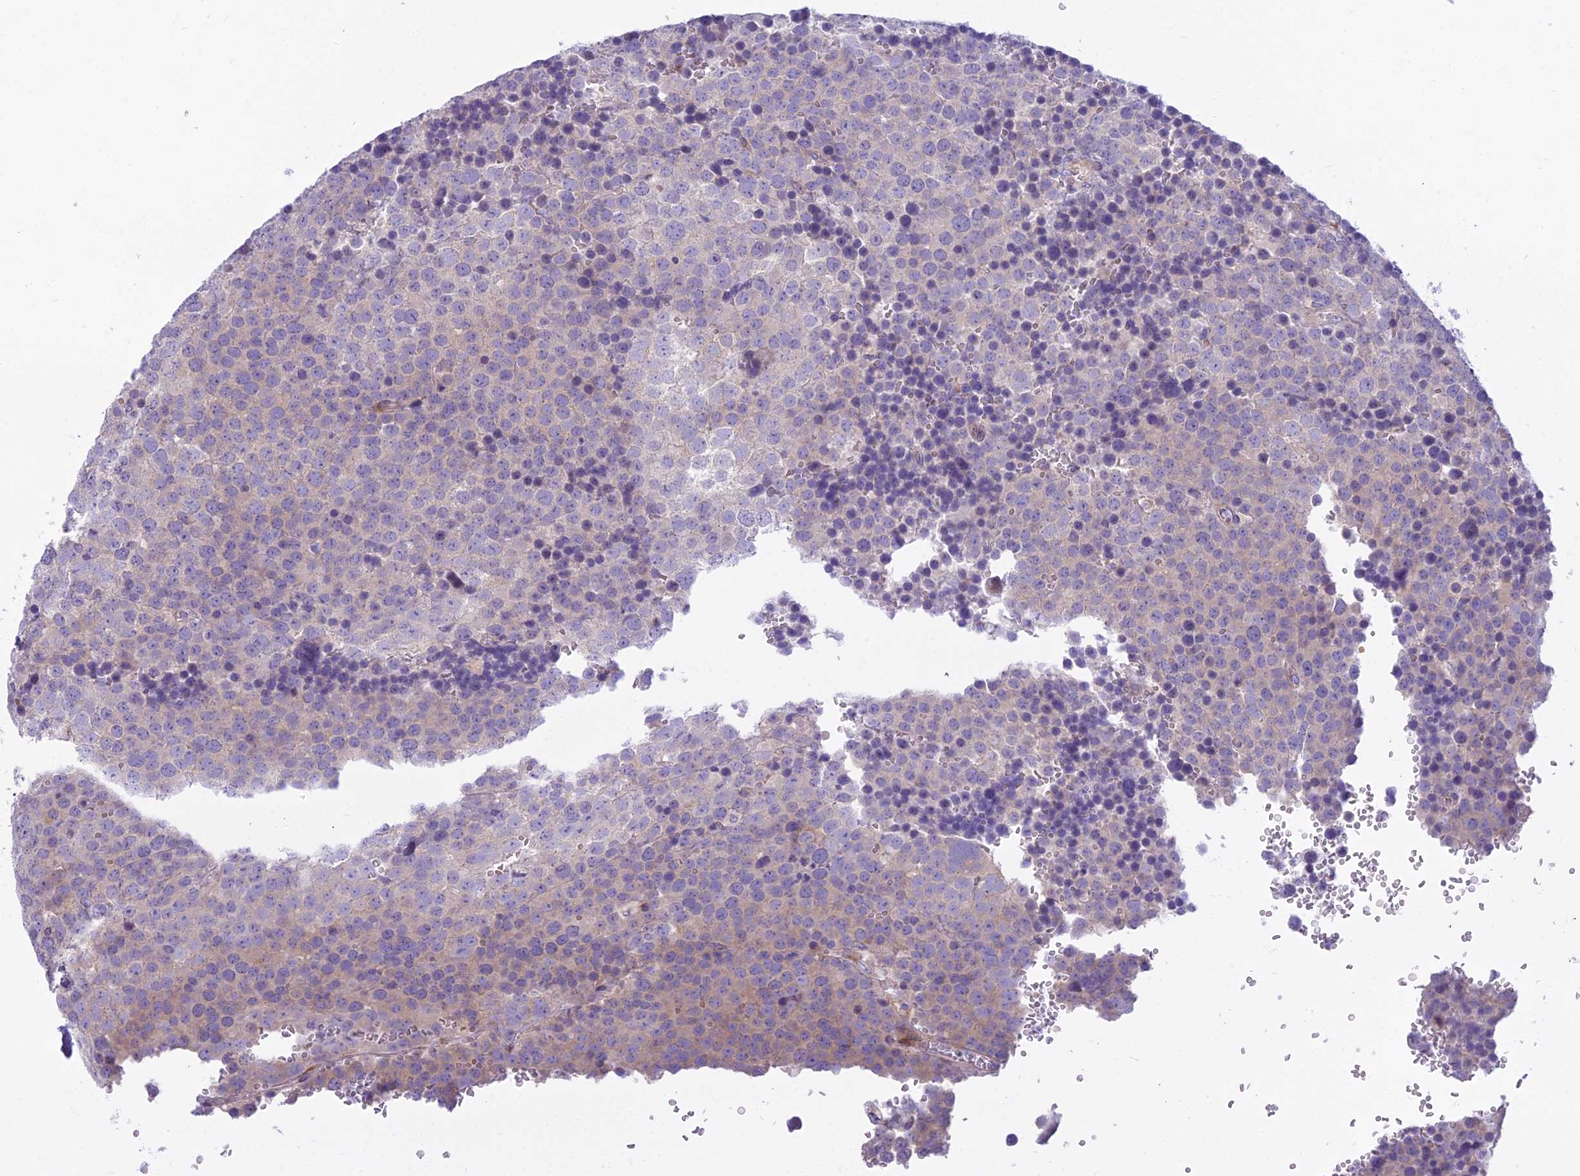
{"staining": {"intensity": "weak", "quantity": "<25%", "location": "cytoplasmic/membranous"}, "tissue": "testis cancer", "cell_type": "Tumor cells", "image_type": "cancer", "snomed": [{"axis": "morphology", "description": "Seminoma, NOS"}, {"axis": "topography", "description": "Testis"}], "caption": "This is a image of immunohistochemistry (IHC) staining of testis cancer (seminoma), which shows no staining in tumor cells.", "gene": "PCDHB14", "patient": {"sex": "male", "age": 71}}